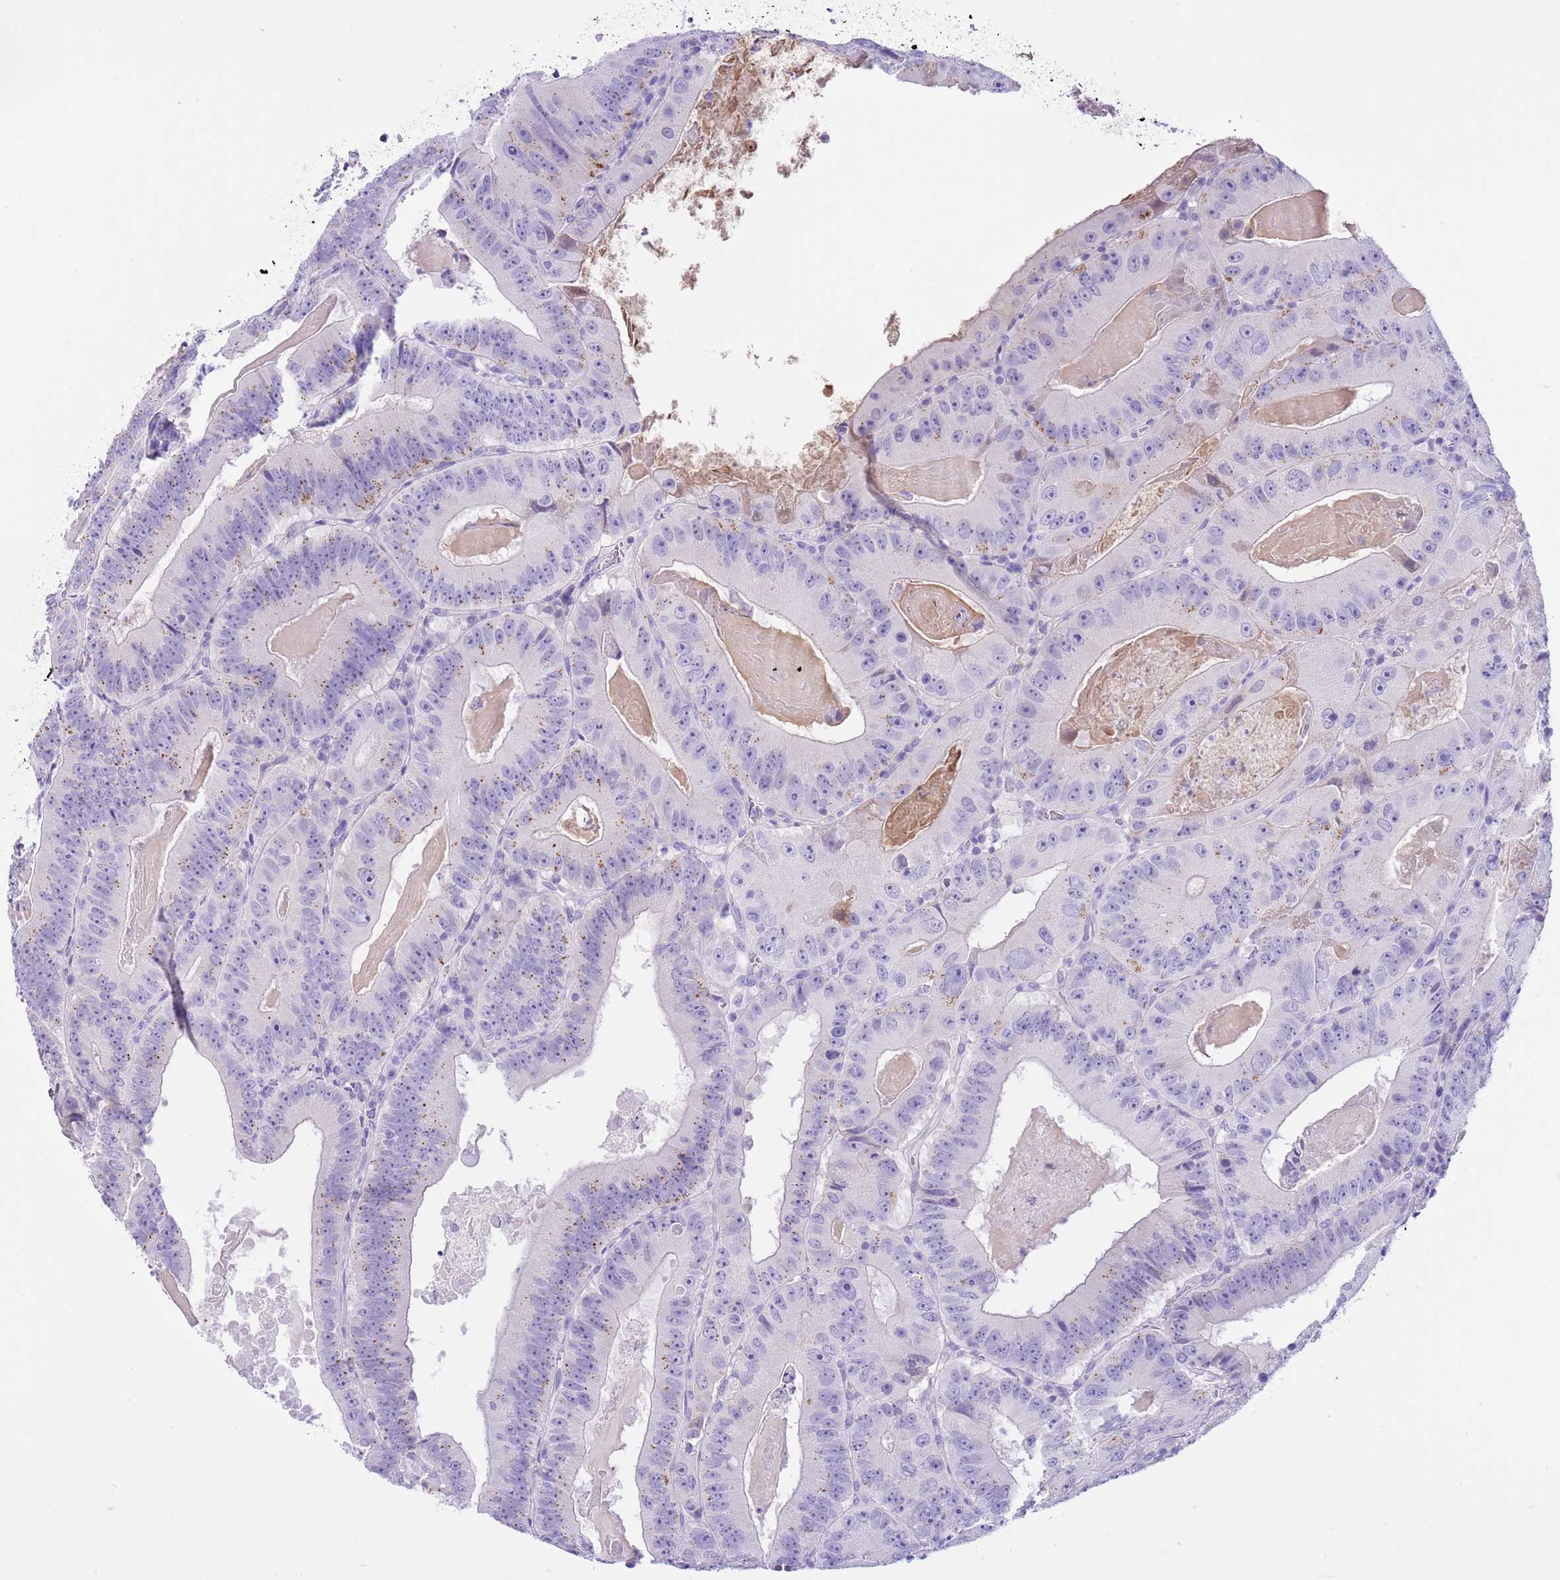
{"staining": {"intensity": "weak", "quantity": "25%-75%", "location": "cytoplasmic/membranous"}, "tissue": "colorectal cancer", "cell_type": "Tumor cells", "image_type": "cancer", "snomed": [{"axis": "morphology", "description": "Adenocarcinoma, NOS"}, {"axis": "topography", "description": "Colon"}], "caption": "Weak cytoplasmic/membranous staining for a protein is present in approximately 25%-75% of tumor cells of colorectal cancer using immunohistochemistry (IHC).", "gene": "TBC1D10B", "patient": {"sex": "female", "age": 86}}